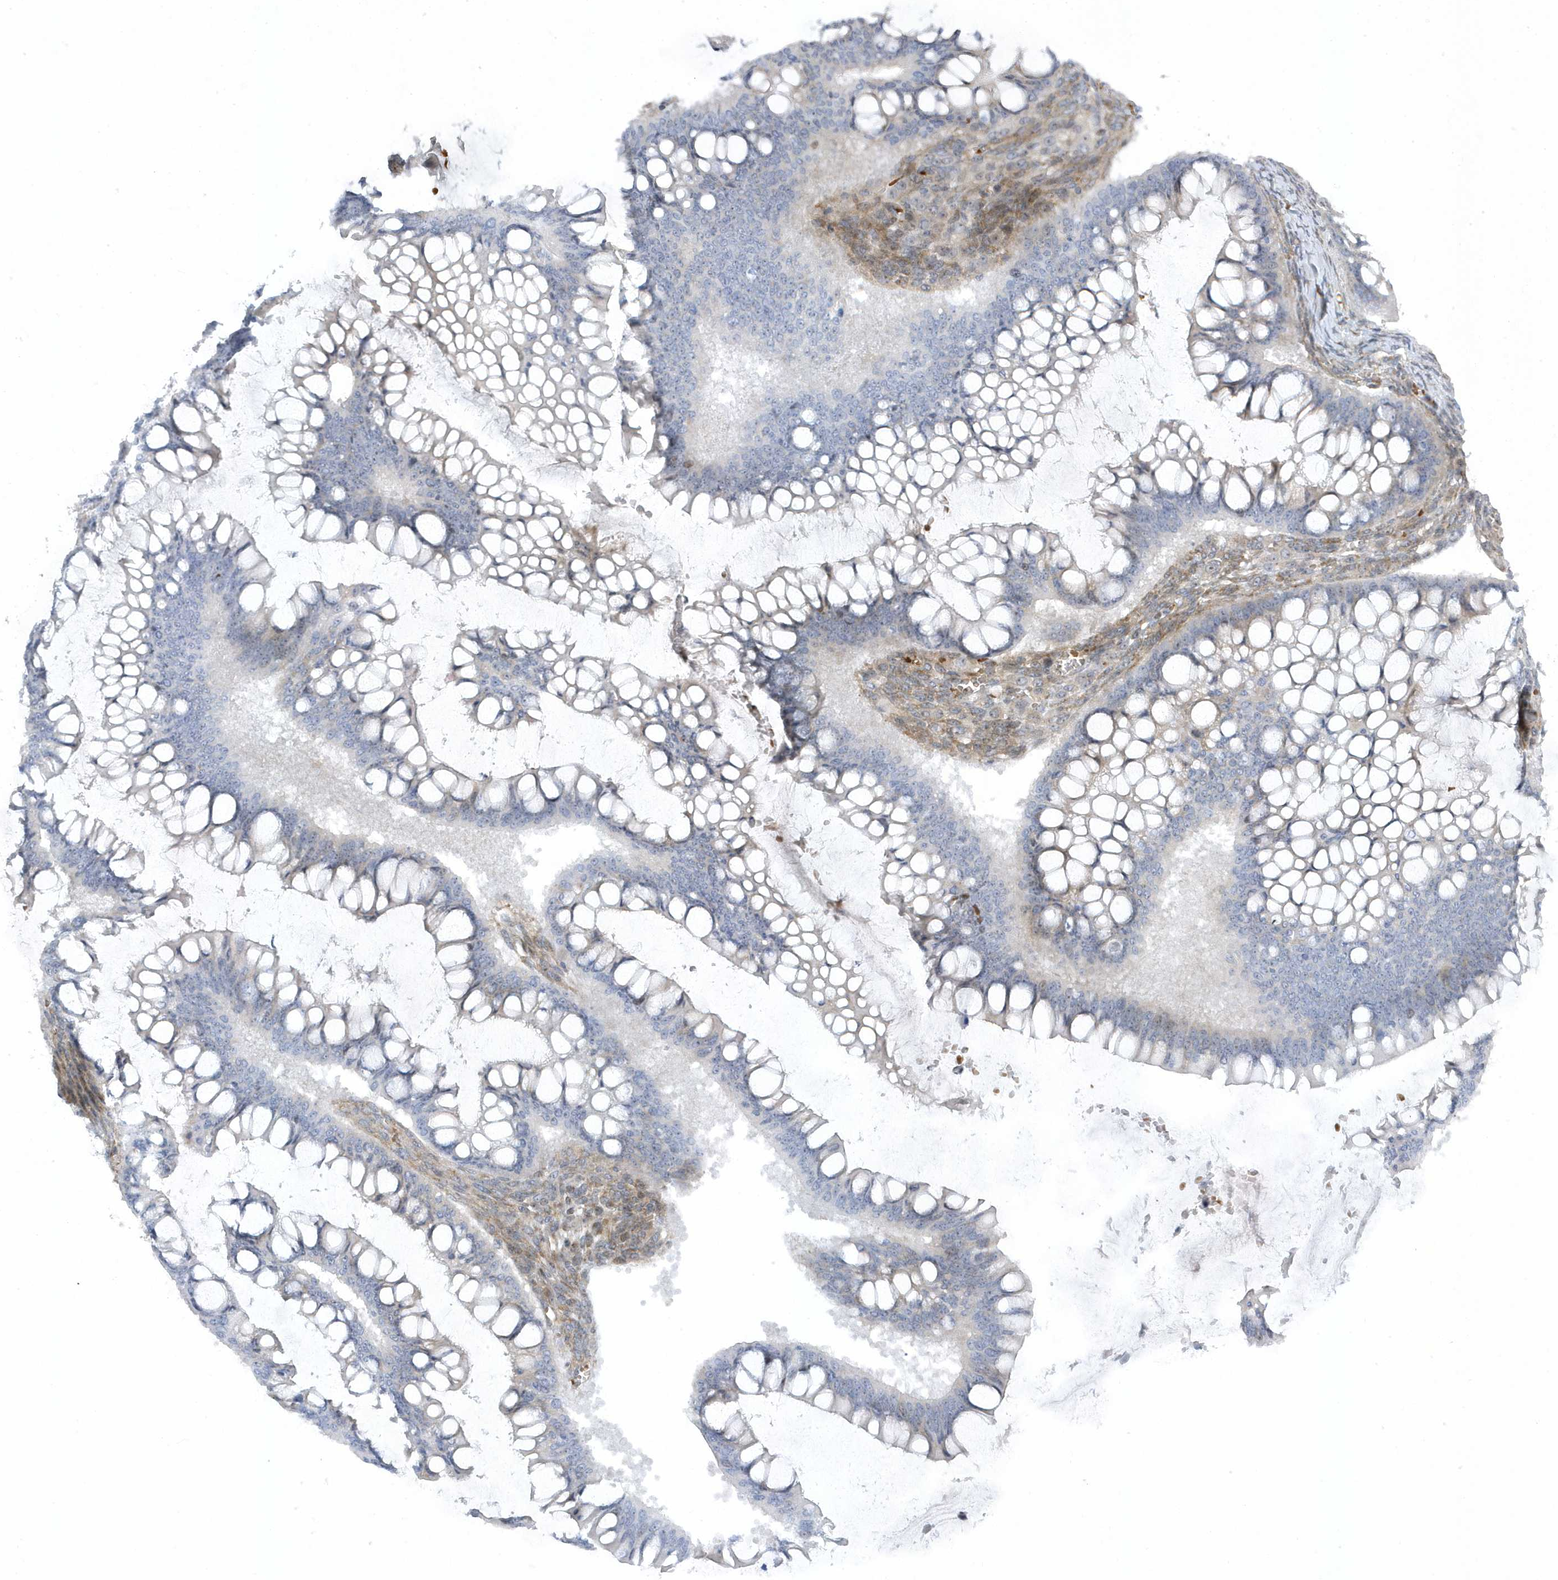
{"staining": {"intensity": "negative", "quantity": "none", "location": "none"}, "tissue": "ovarian cancer", "cell_type": "Tumor cells", "image_type": "cancer", "snomed": [{"axis": "morphology", "description": "Cystadenocarcinoma, mucinous, NOS"}, {"axis": "topography", "description": "Ovary"}], "caption": "The micrograph demonstrates no significant positivity in tumor cells of ovarian mucinous cystadenocarcinoma. The staining is performed using DAB (3,3'-diaminobenzidine) brown chromogen with nuclei counter-stained in using hematoxylin.", "gene": "MAP7D3", "patient": {"sex": "female", "age": 73}}